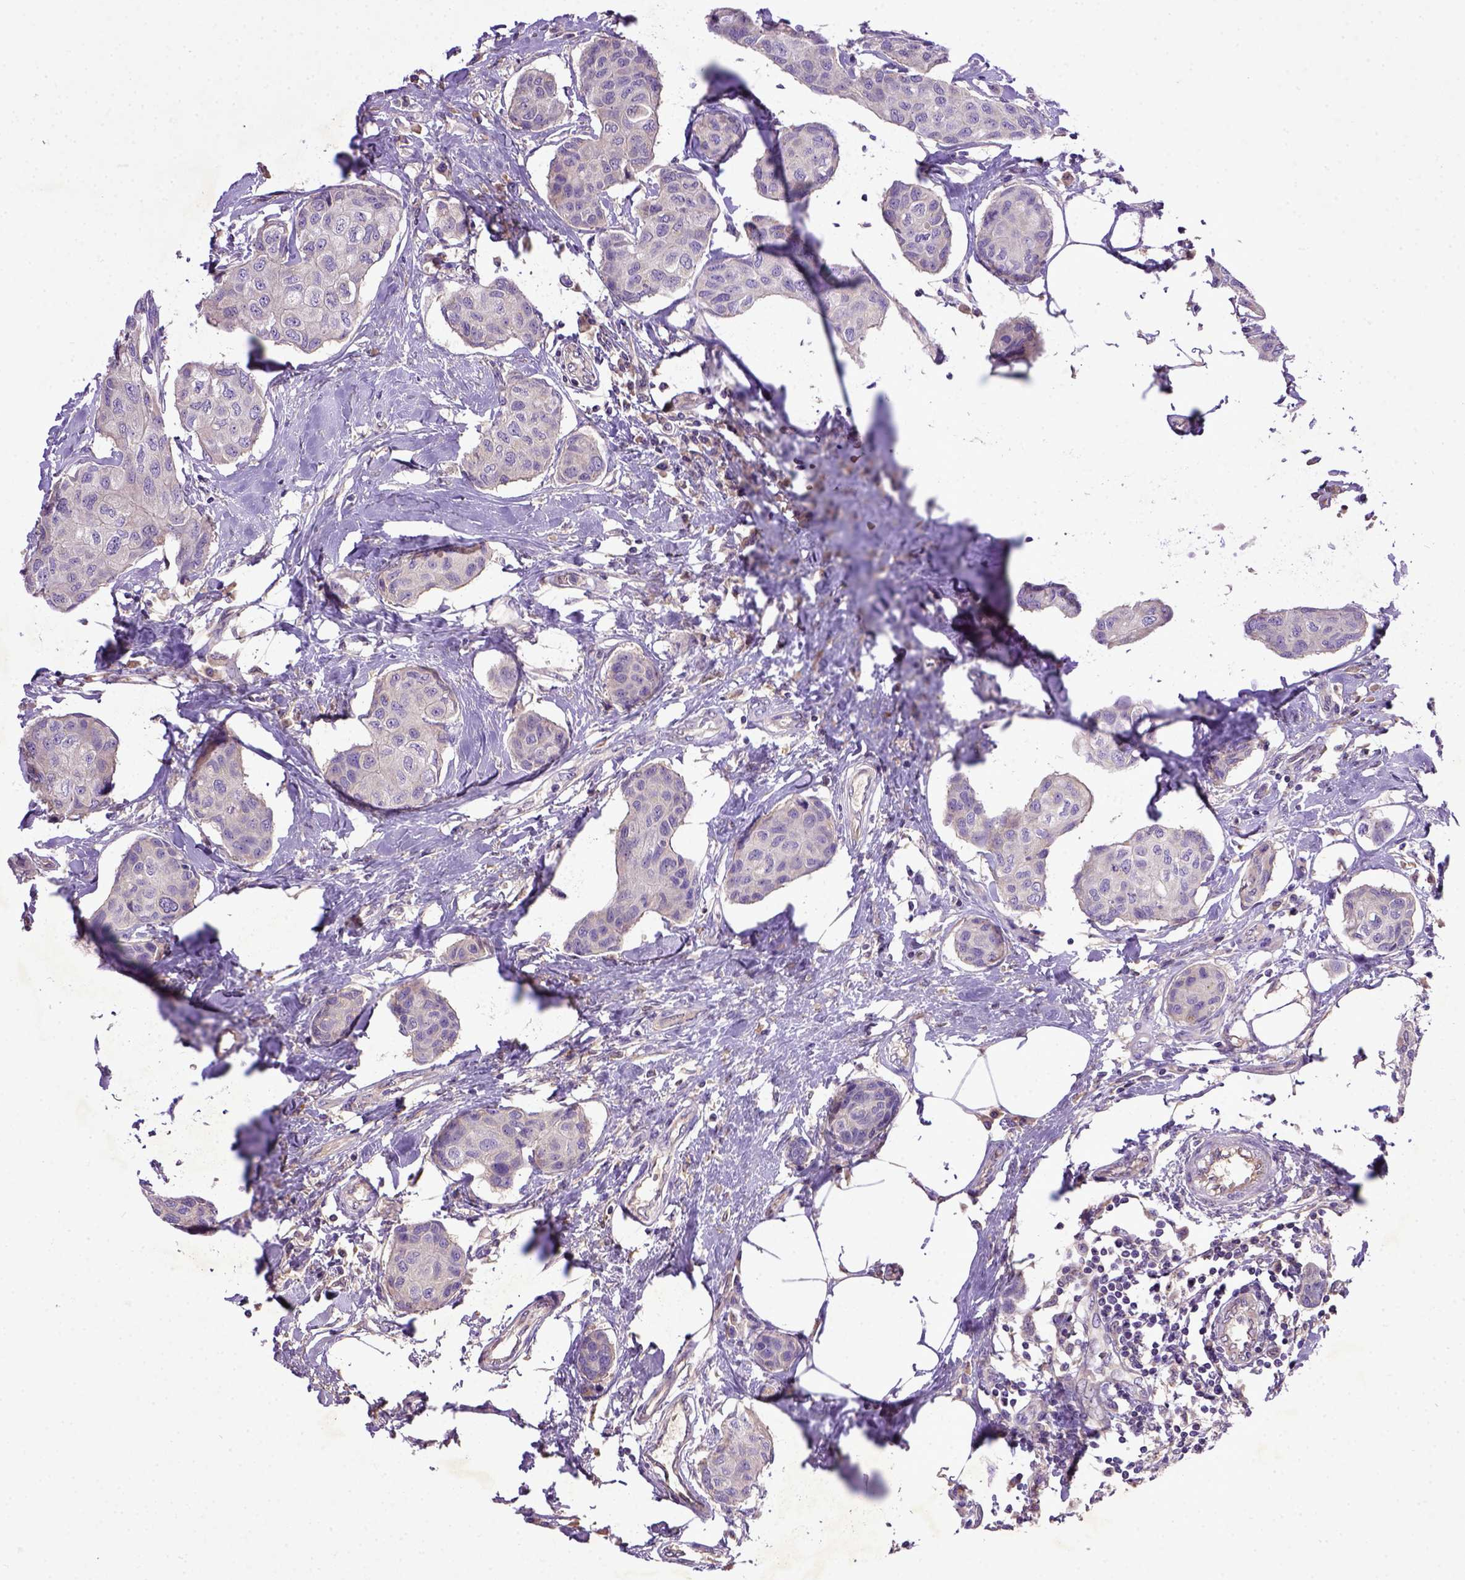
{"staining": {"intensity": "negative", "quantity": "none", "location": "none"}, "tissue": "breast cancer", "cell_type": "Tumor cells", "image_type": "cancer", "snomed": [{"axis": "morphology", "description": "Duct carcinoma"}, {"axis": "topography", "description": "Breast"}], "caption": "Immunohistochemical staining of breast cancer (invasive ductal carcinoma) shows no significant expression in tumor cells. (Stains: DAB (3,3'-diaminobenzidine) immunohistochemistry with hematoxylin counter stain, Microscopy: brightfield microscopy at high magnification).", "gene": "DEPDC1B", "patient": {"sex": "female", "age": 80}}